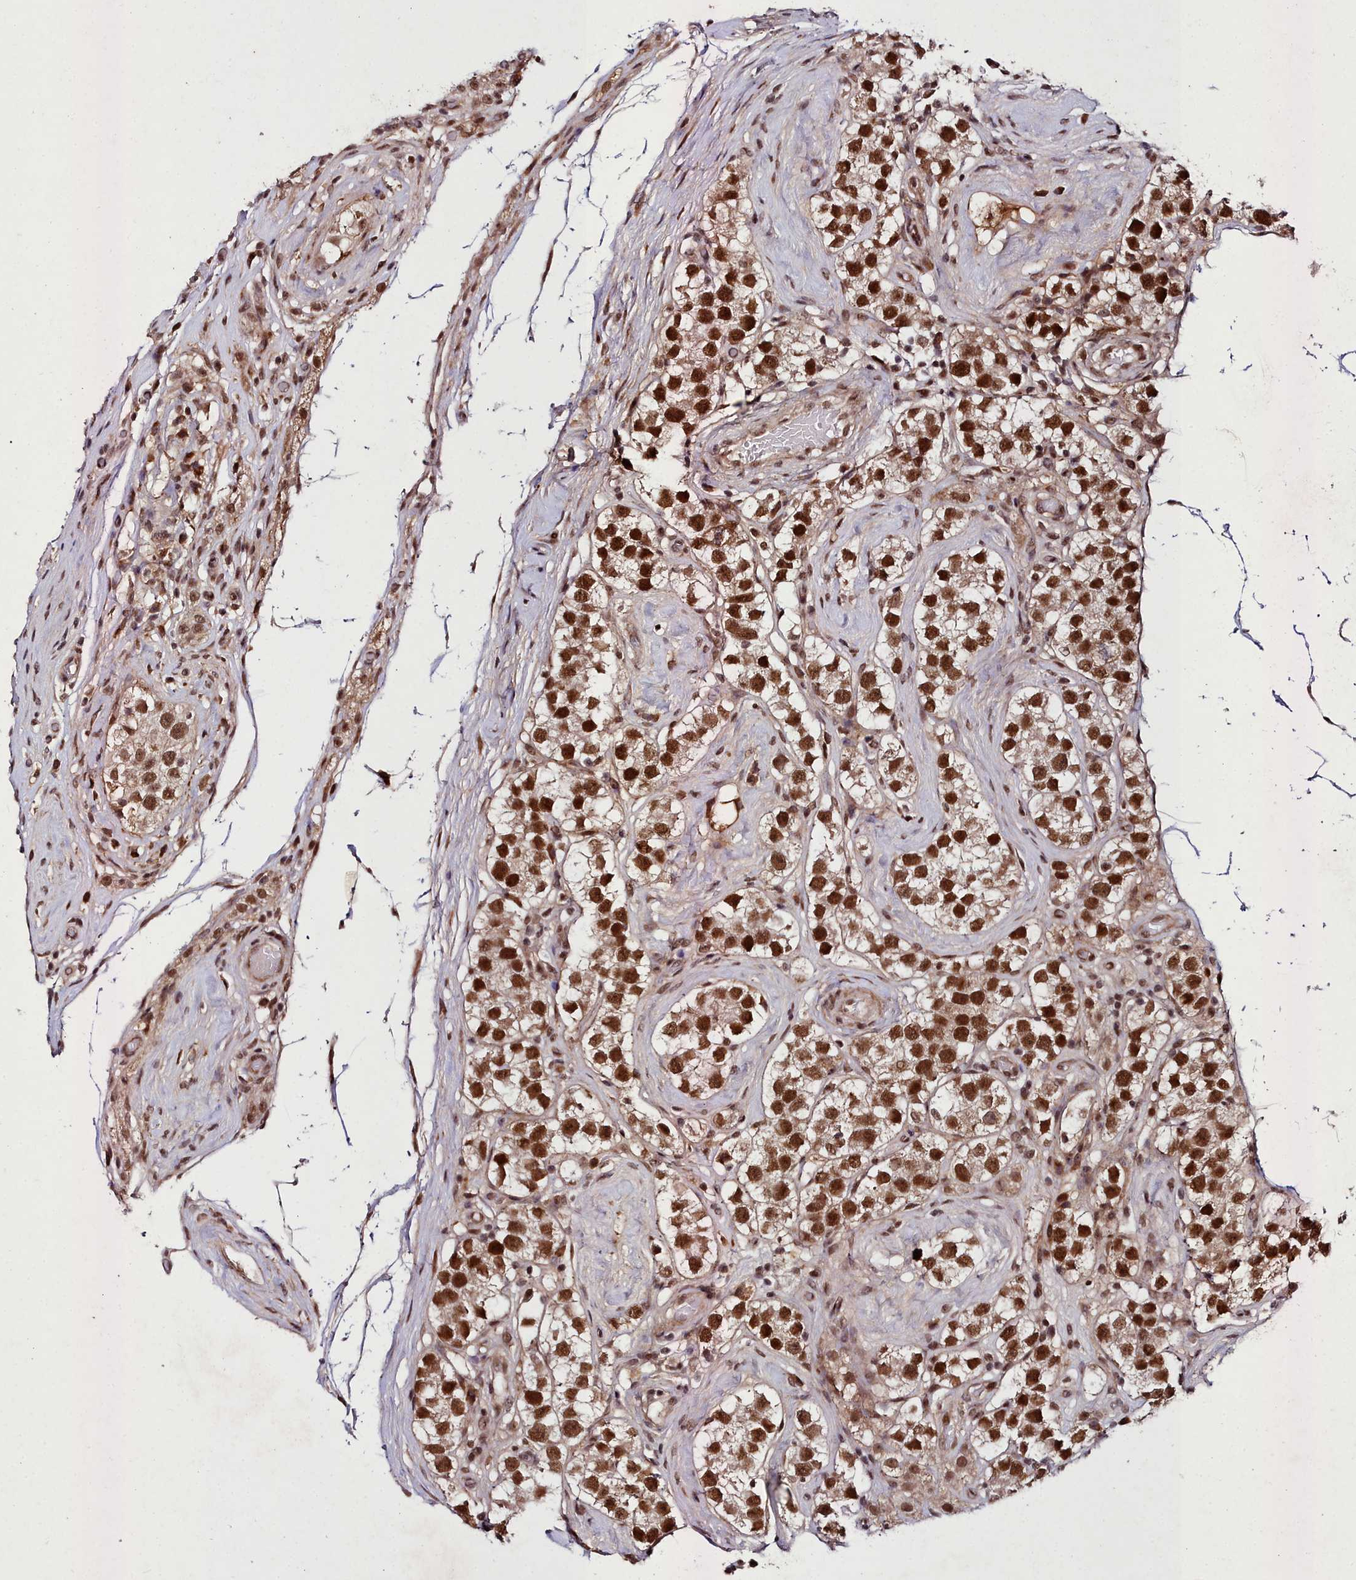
{"staining": {"intensity": "strong", "quantity": ">75%", "location": "nuclear"}, "tissue": "testis cancer", "cell_type": "Tumor cells", "image_type": "cancer", "snomed": [{"axis": "morphology", "description": "Seminoma, NOS"}, {"axis": "topography", "description": "Testis"}], "caption": "IHC of seminoma (testis) reveals high levels of strong nuclear expression in about >75% of tumor cells. Nuclei are stained in blue.", "gene": "CXXC1", "patient": {"sex": "male", "age": 34}}